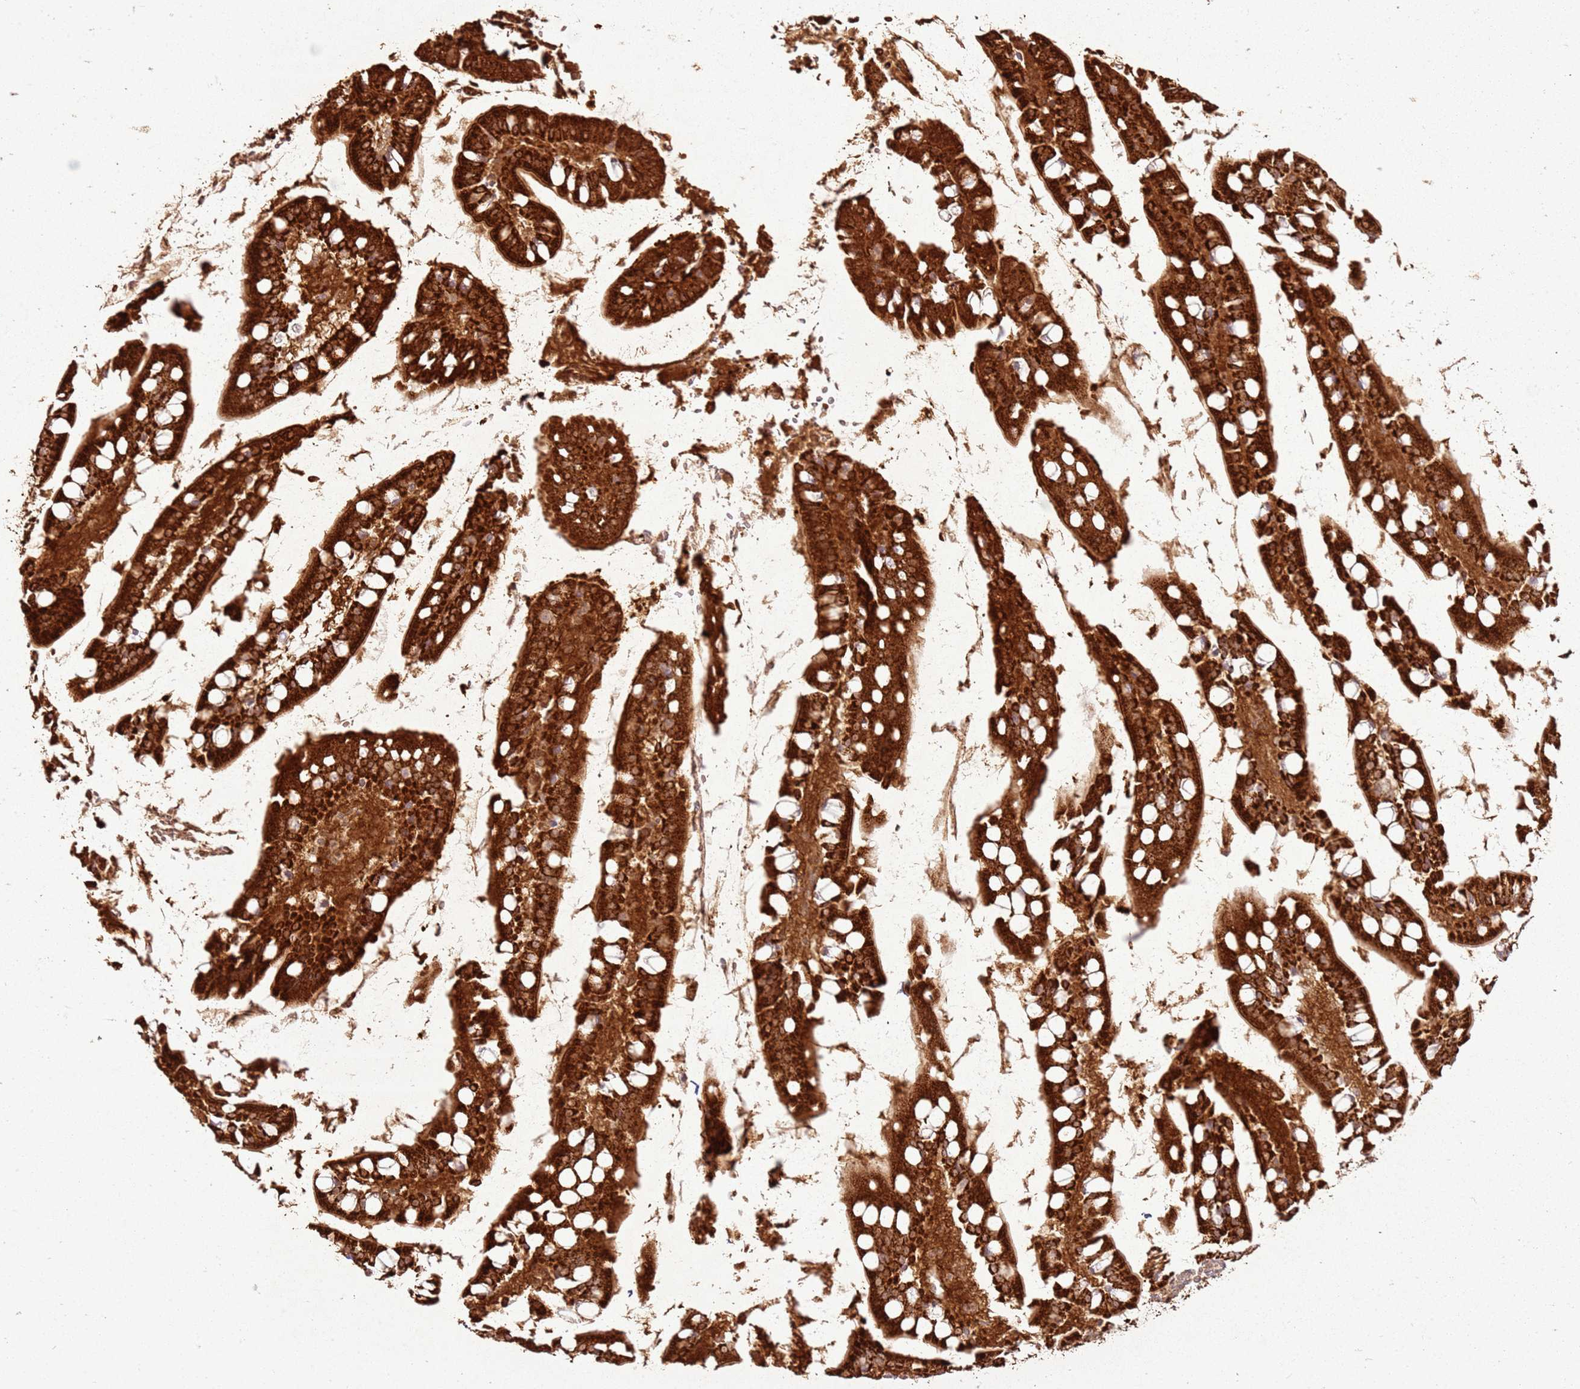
{"staining": {"intensity": "strong", "quantity": ">75%", "location": "cytoplasmic/membranous"}, "tissue": "small intestine", "cell_type": "Glandular cells", "image_type": "normal", "snomed": [{"axis": "morphology", "description": "Normal tissue, NOS"}, {"axis": "topography", "description": "Small intestine"}], "caption": "This micrograph displays IHC staining of normal small intestine, with high strong cytoplasmic/membranous staining in approximately >75% of glandular cells.", "gene": "ZNF776", "patient": {"sex": "male", "age": 52}}